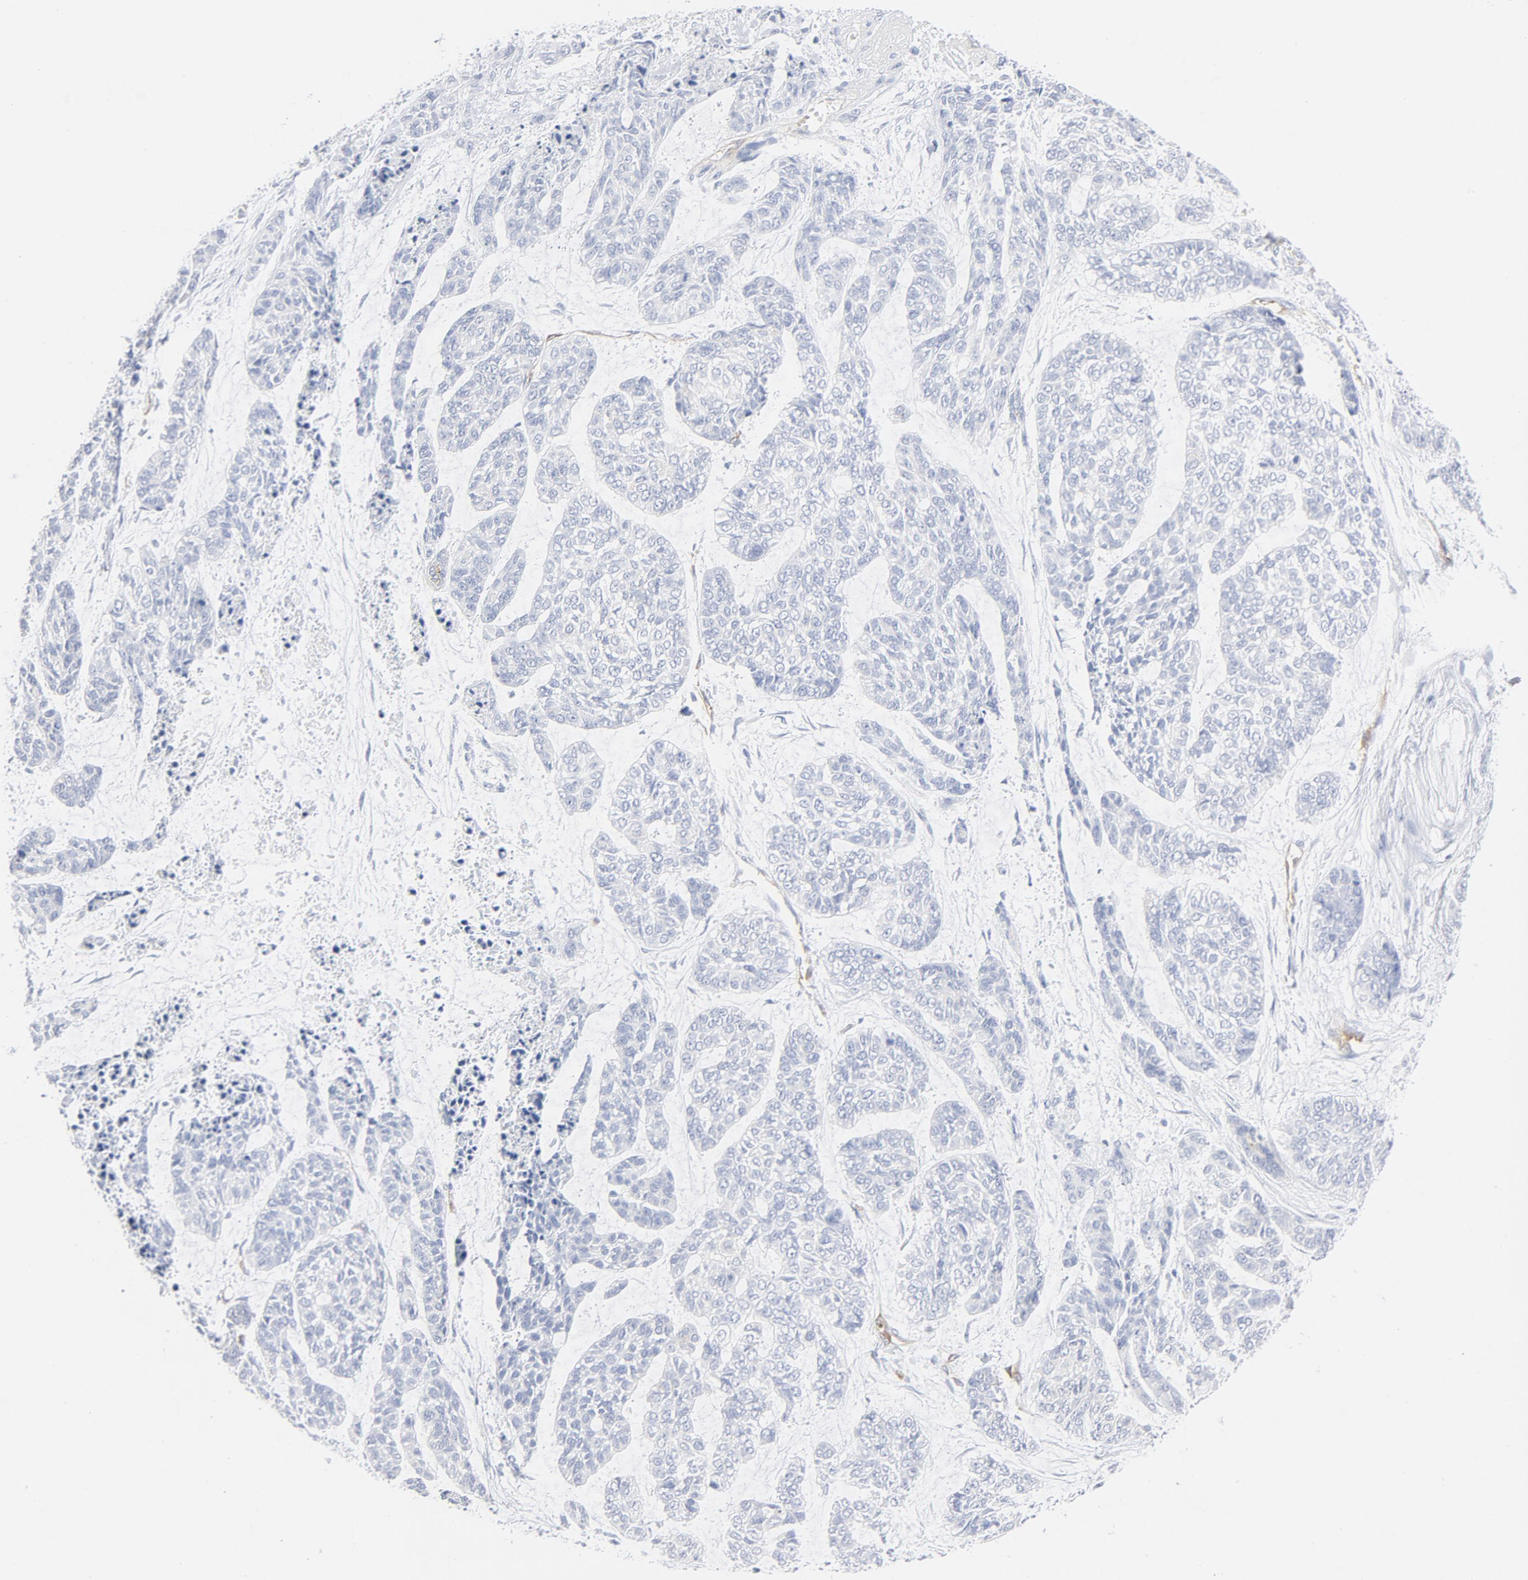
{"staining": {"intensity": "negative", "quantity": "none", "location": "none"}, "tissue": "skin cancer", "cell_type": "Tumor cells", "image_type": "cancer", "snomed": [{"axis": "morphology", "description": "Basal cell carcinoma"}, {"axis": "topography", "description": "Skin"}], "caption": "Immunohistochemistry histopathology image of neoplastic tissue: skin basal cell carcinoma stained with DAB displays no significant protein positivity in tumor cells. The staining is performed using DAB brown chromogen with nuclei counter-stained in using hematoxylin.", "gene": "SHANK3", "patient": {"sex": "female", "age": 64}}